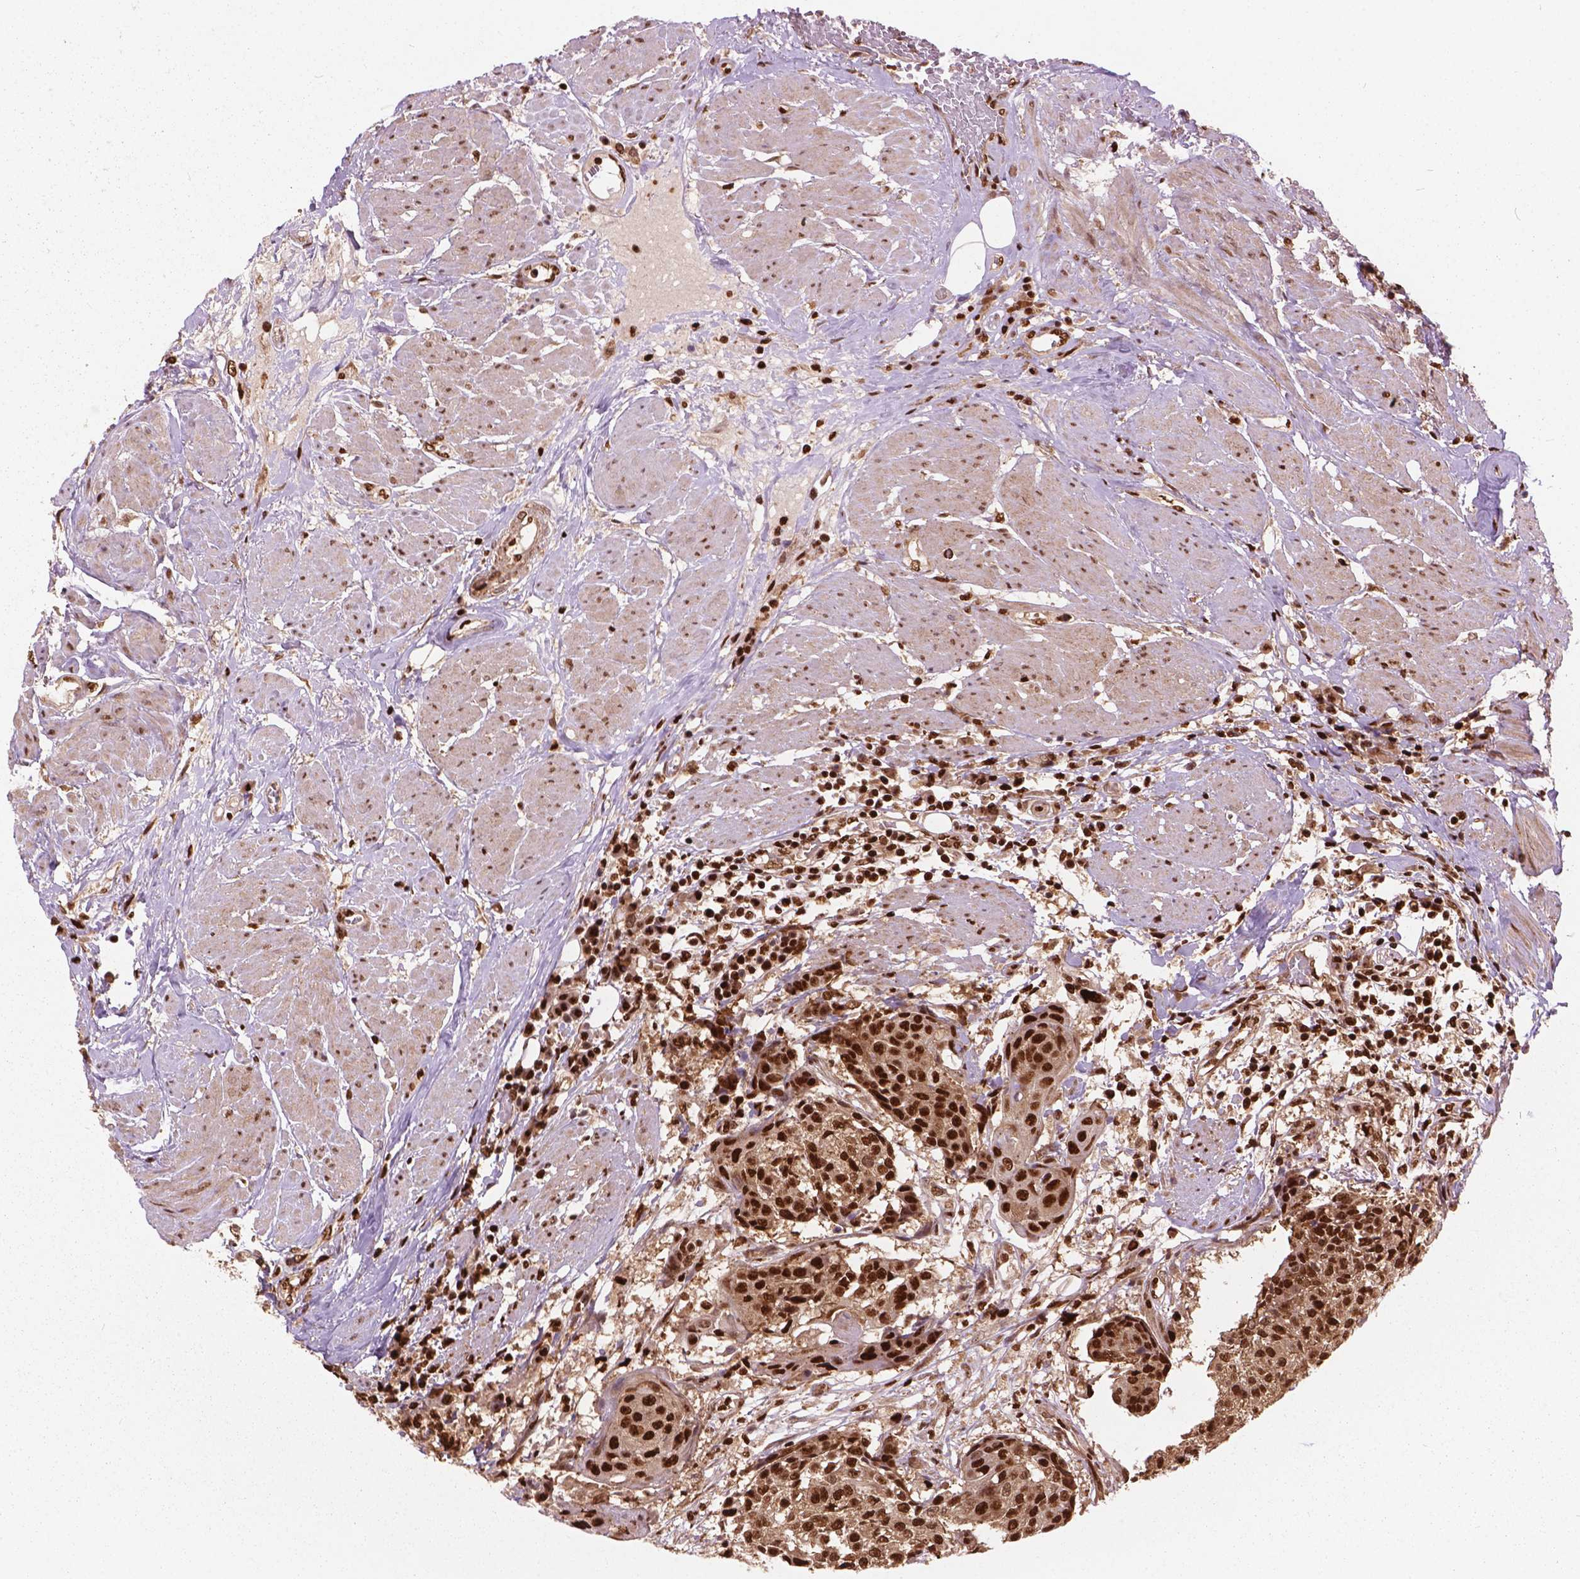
{"staining": {"intensity": "strong", "quantity": ">75%", "location": "nuclear"}, "tissue": "urothelial cancer", "cell_type": "Tumor cells", "image_type": "cancer", "snomed": [{"axis": "morphology", "description": "Urothelial carcinoma, High grade"}, {"axis": "topography", "description": "Urinary bladder"}], "caption": "Immunohistochemical staining of human high-grade urothelial carcinoma displays high levels of strong nuclear protein expression in approximately >75% of tumor cells.", "gene": "ANP32B", "patient": {"sex": "female", "age": 63}}